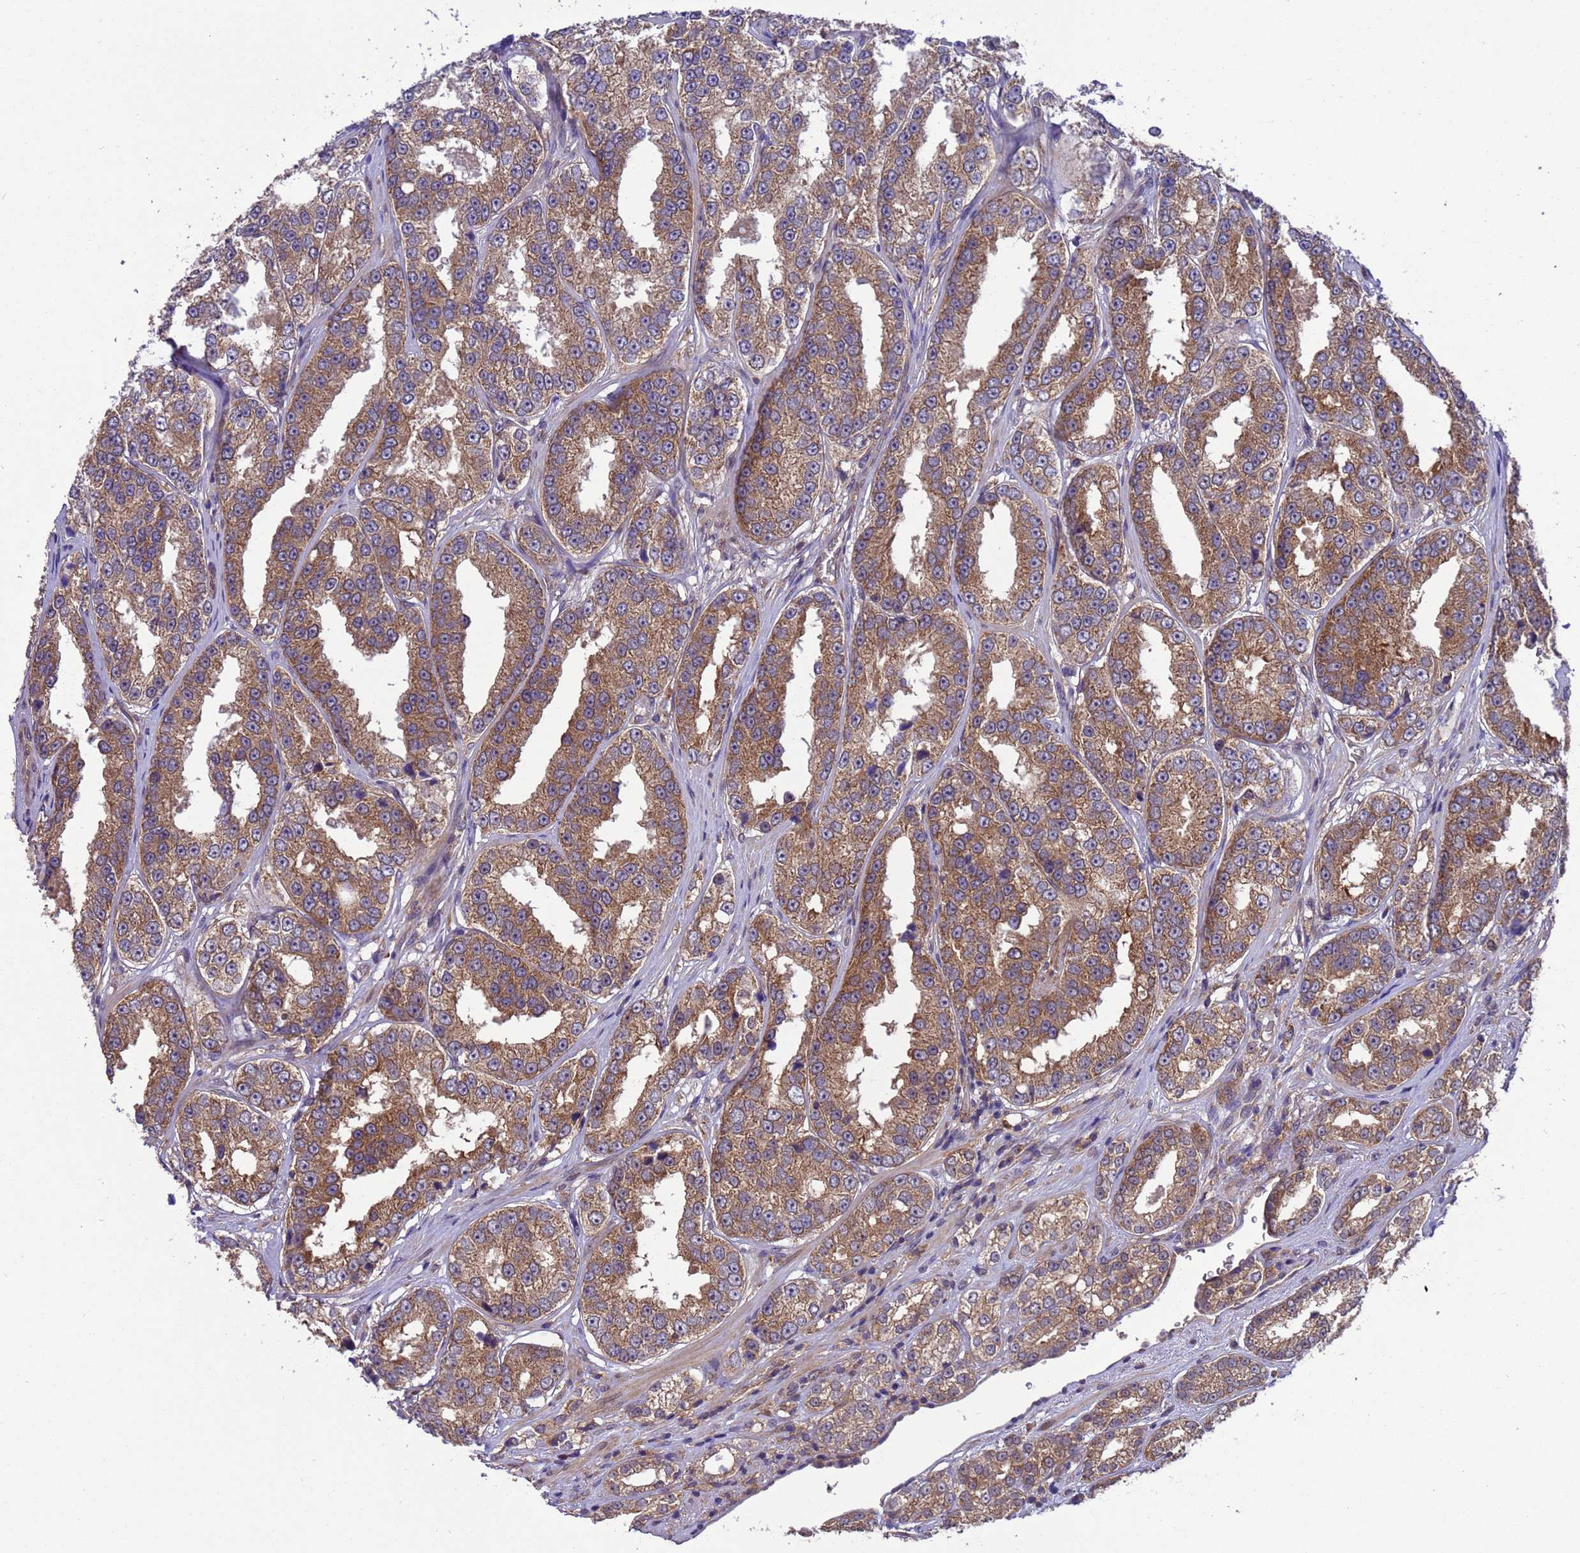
{"staining": {"intensity": "moderate", "quantity": ">75%", "location": "cytoplasmic/membranous"}, "tissue": "prostate cancer", "cell_type": "Tumor cells", "image_type": "cancer", "snomed": [{"axis": "morphology", "description": "Normal tissue, NOS"}, {"axis": "morphology", "description": "Adenocarcinoma, High grade"}, {"axis": "topography", "description": "Prostate"}], "caption": "About >75% of tumor cells in human prostate high-grade adenocarcinoma display moderate cytoplasmic/membranous protein positivity as visualized by brown immunohistochemical staining.", "gene": "ARHGAP12", "patient": {"sex": "male", "age": 83}}